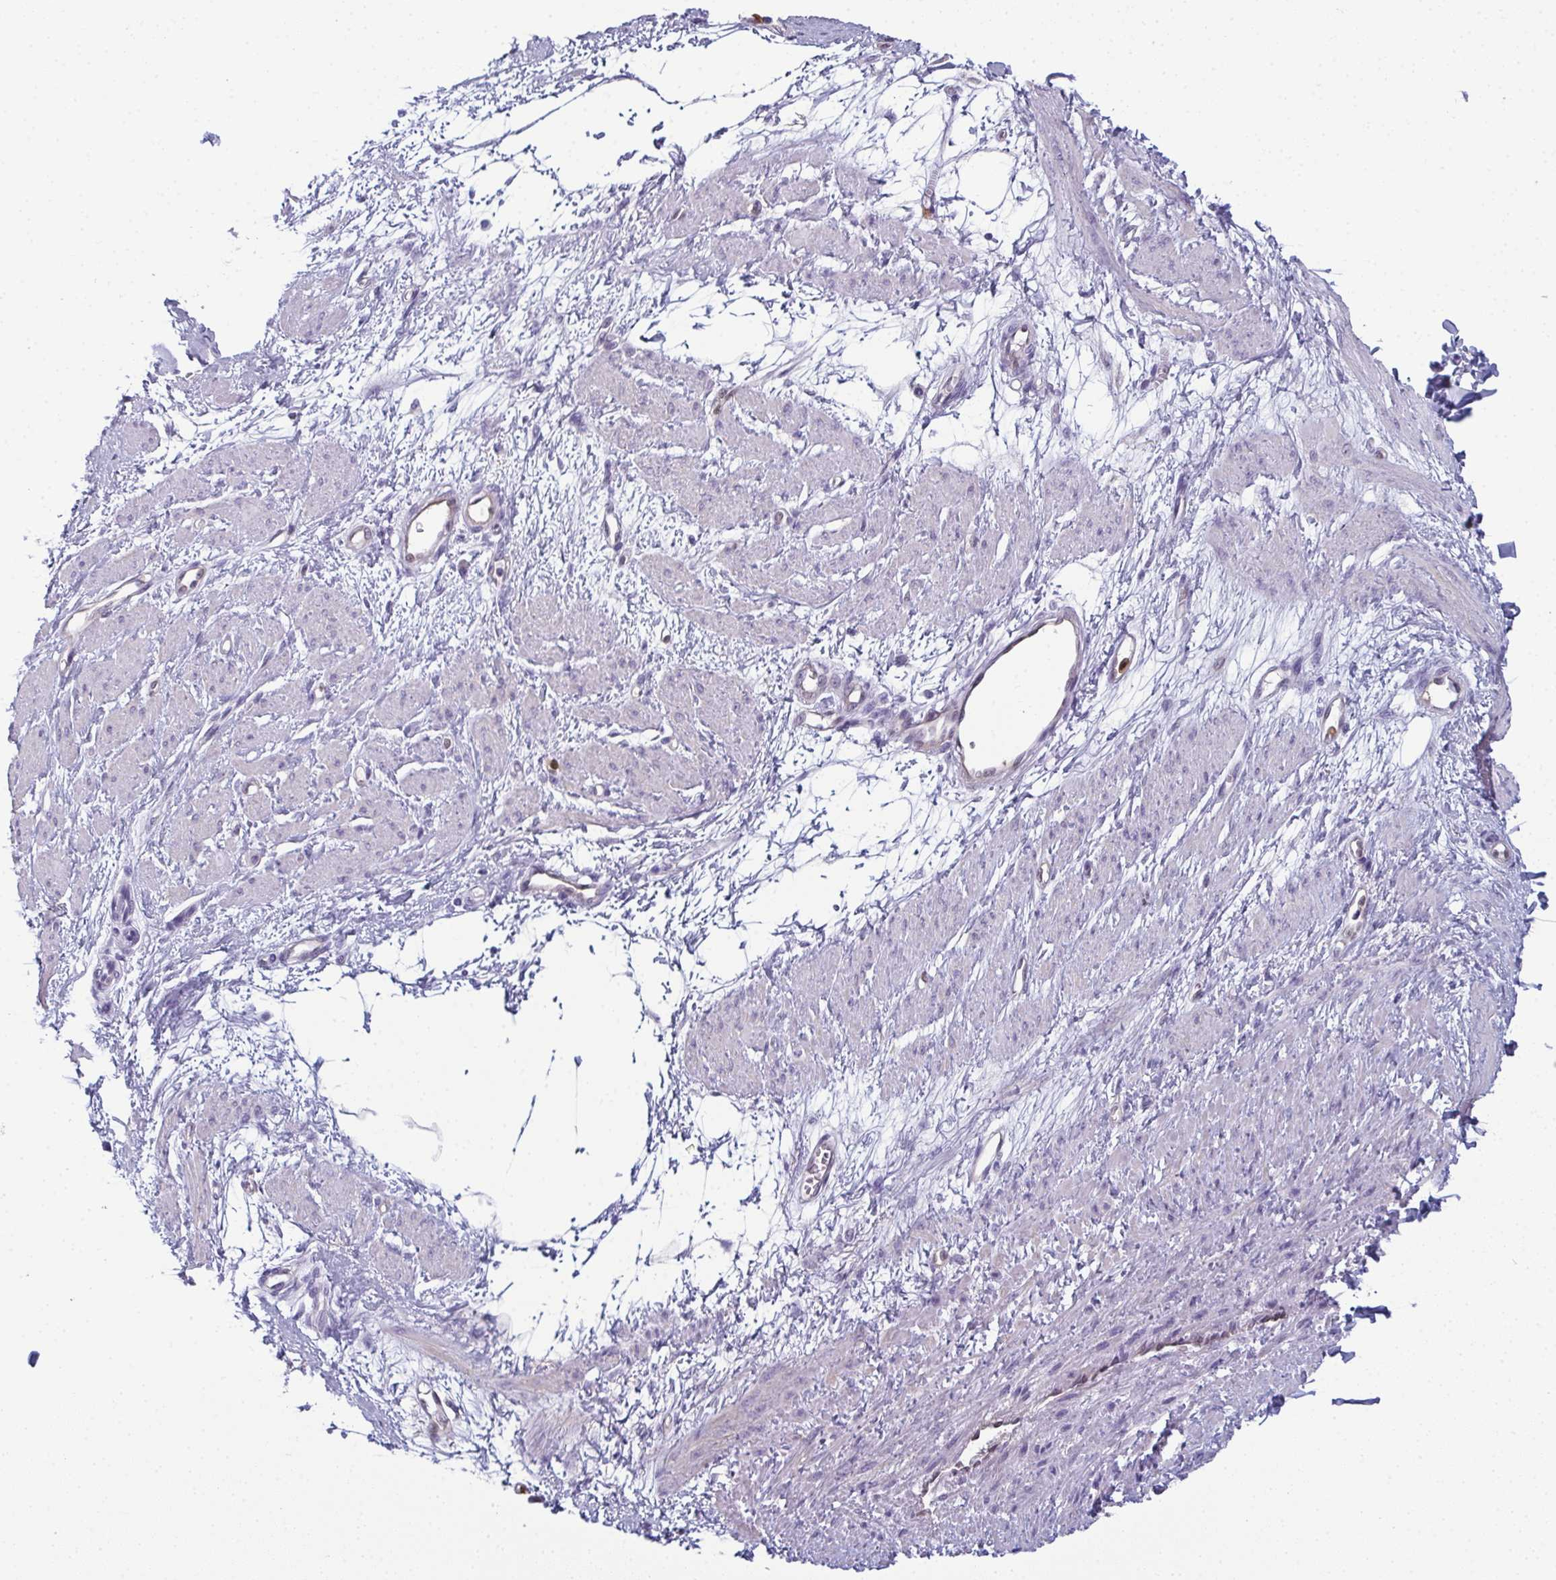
{"staining": {"intensity": "negative", "quantity": "none", "location": "none"}, "tissue": "smooth muscle", "cell_type": "Smooth muscle cells", "image_type": "normal", "snomed": [{"axis": "morphology", "description": "Normal tissue, NOS"}, {"axis": "topography", "description": "Smooth muscle"}, {"axis": "topography", "description": "Uterus"}], "caption": "DAB (3,3'-diaminobenzidine) immunohistochemical staining of benign human smooth muscle demonstrates no significant staining in smooth muscle cells.", "gene": "CDA", "patient": {"sex": "female", "age": 39}}